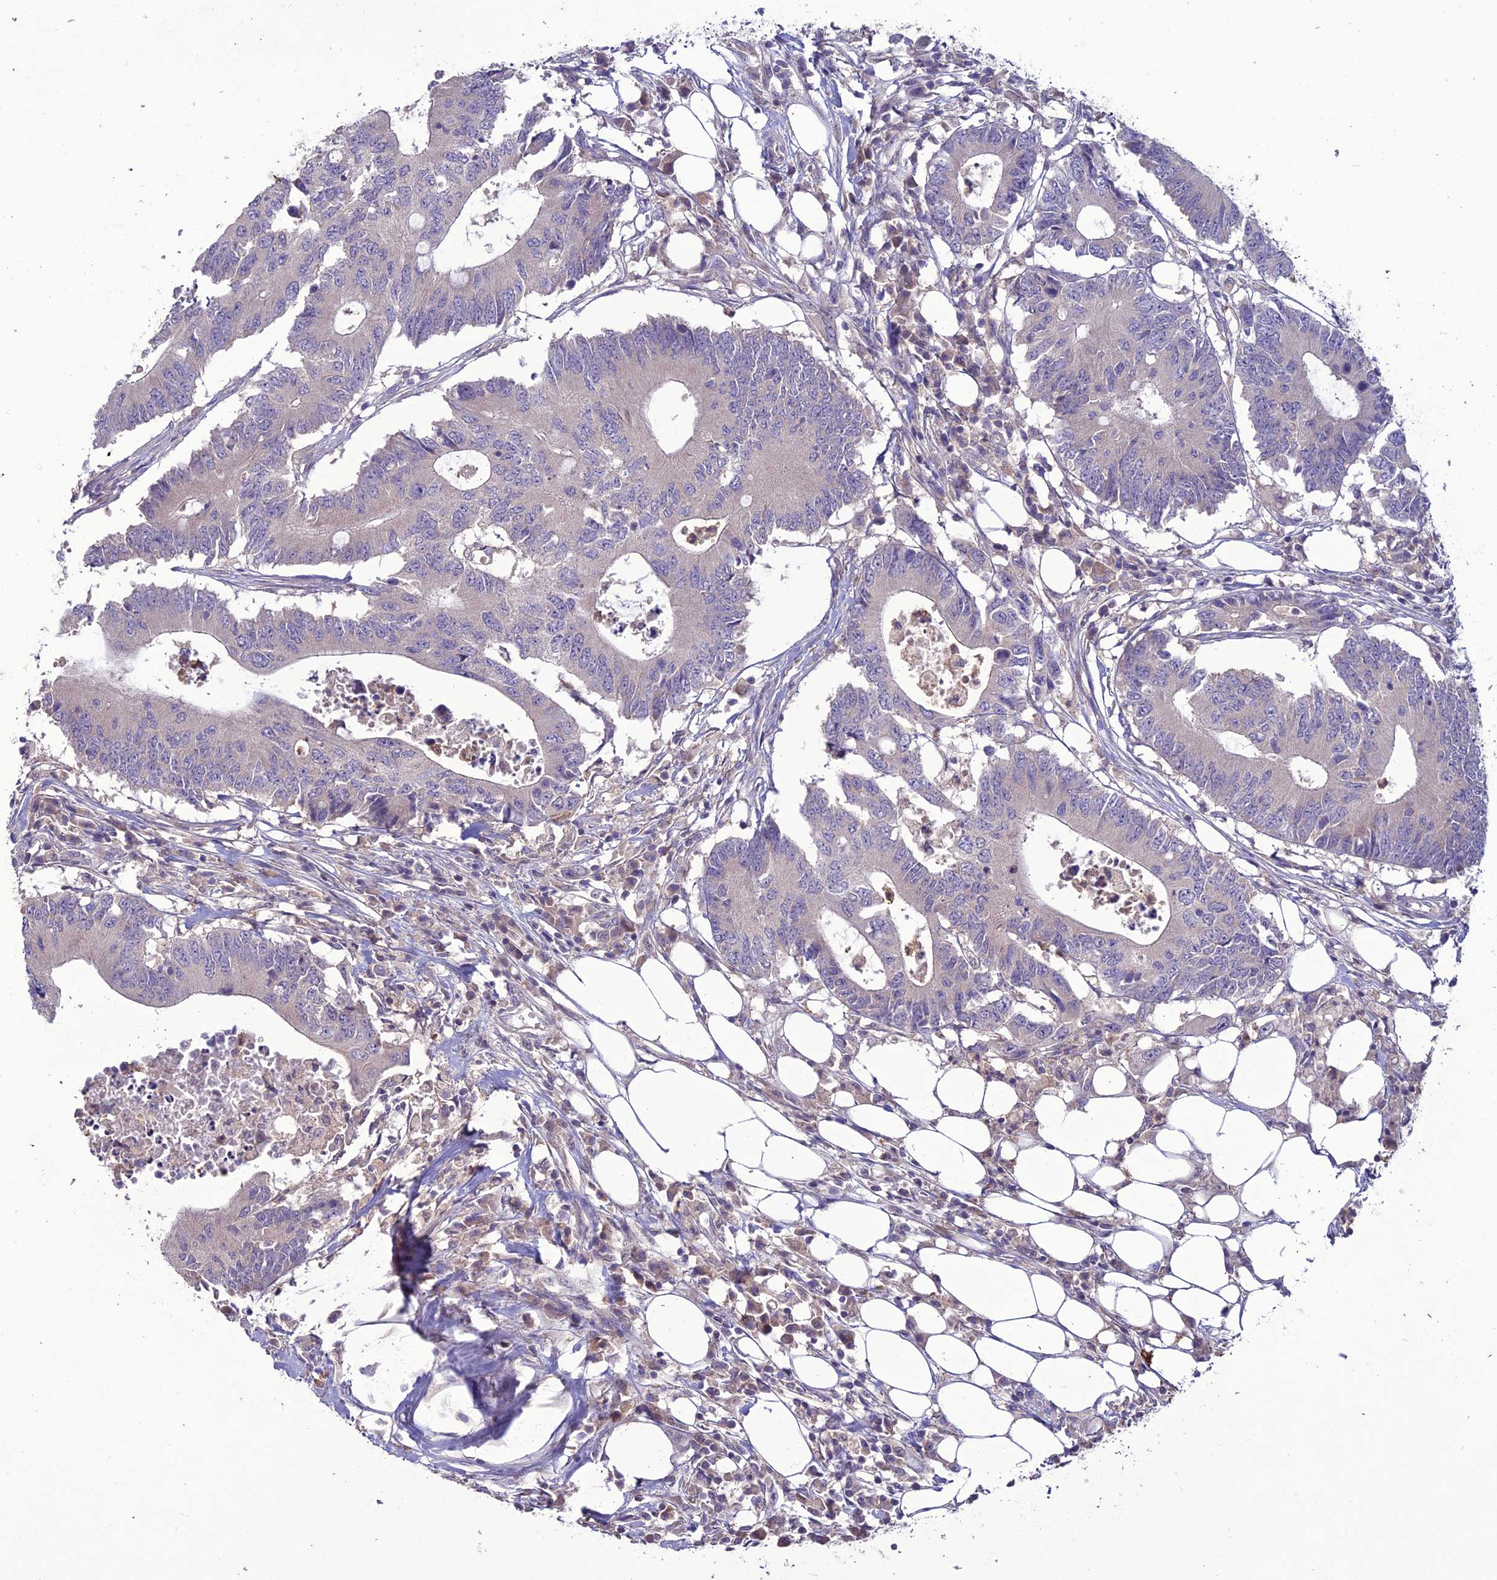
{"staining": {"intensity": "negative", "quantity": "none", "location": "none"}, "tissue": "colorectal cancer", "cell_type": "Tumor cells", "image_type": "cancer", "snomed": [{"axis": "morphology", "description": "Adenocarcinoma, NOS"}, {"axis": "topography", "description": "Colon"}], "caption": "The micrograph shows no significant staining in tumor cells of colorectal cancer.", "gene": "C2orf76", "patient": {"sex": "male", "age": 71}}